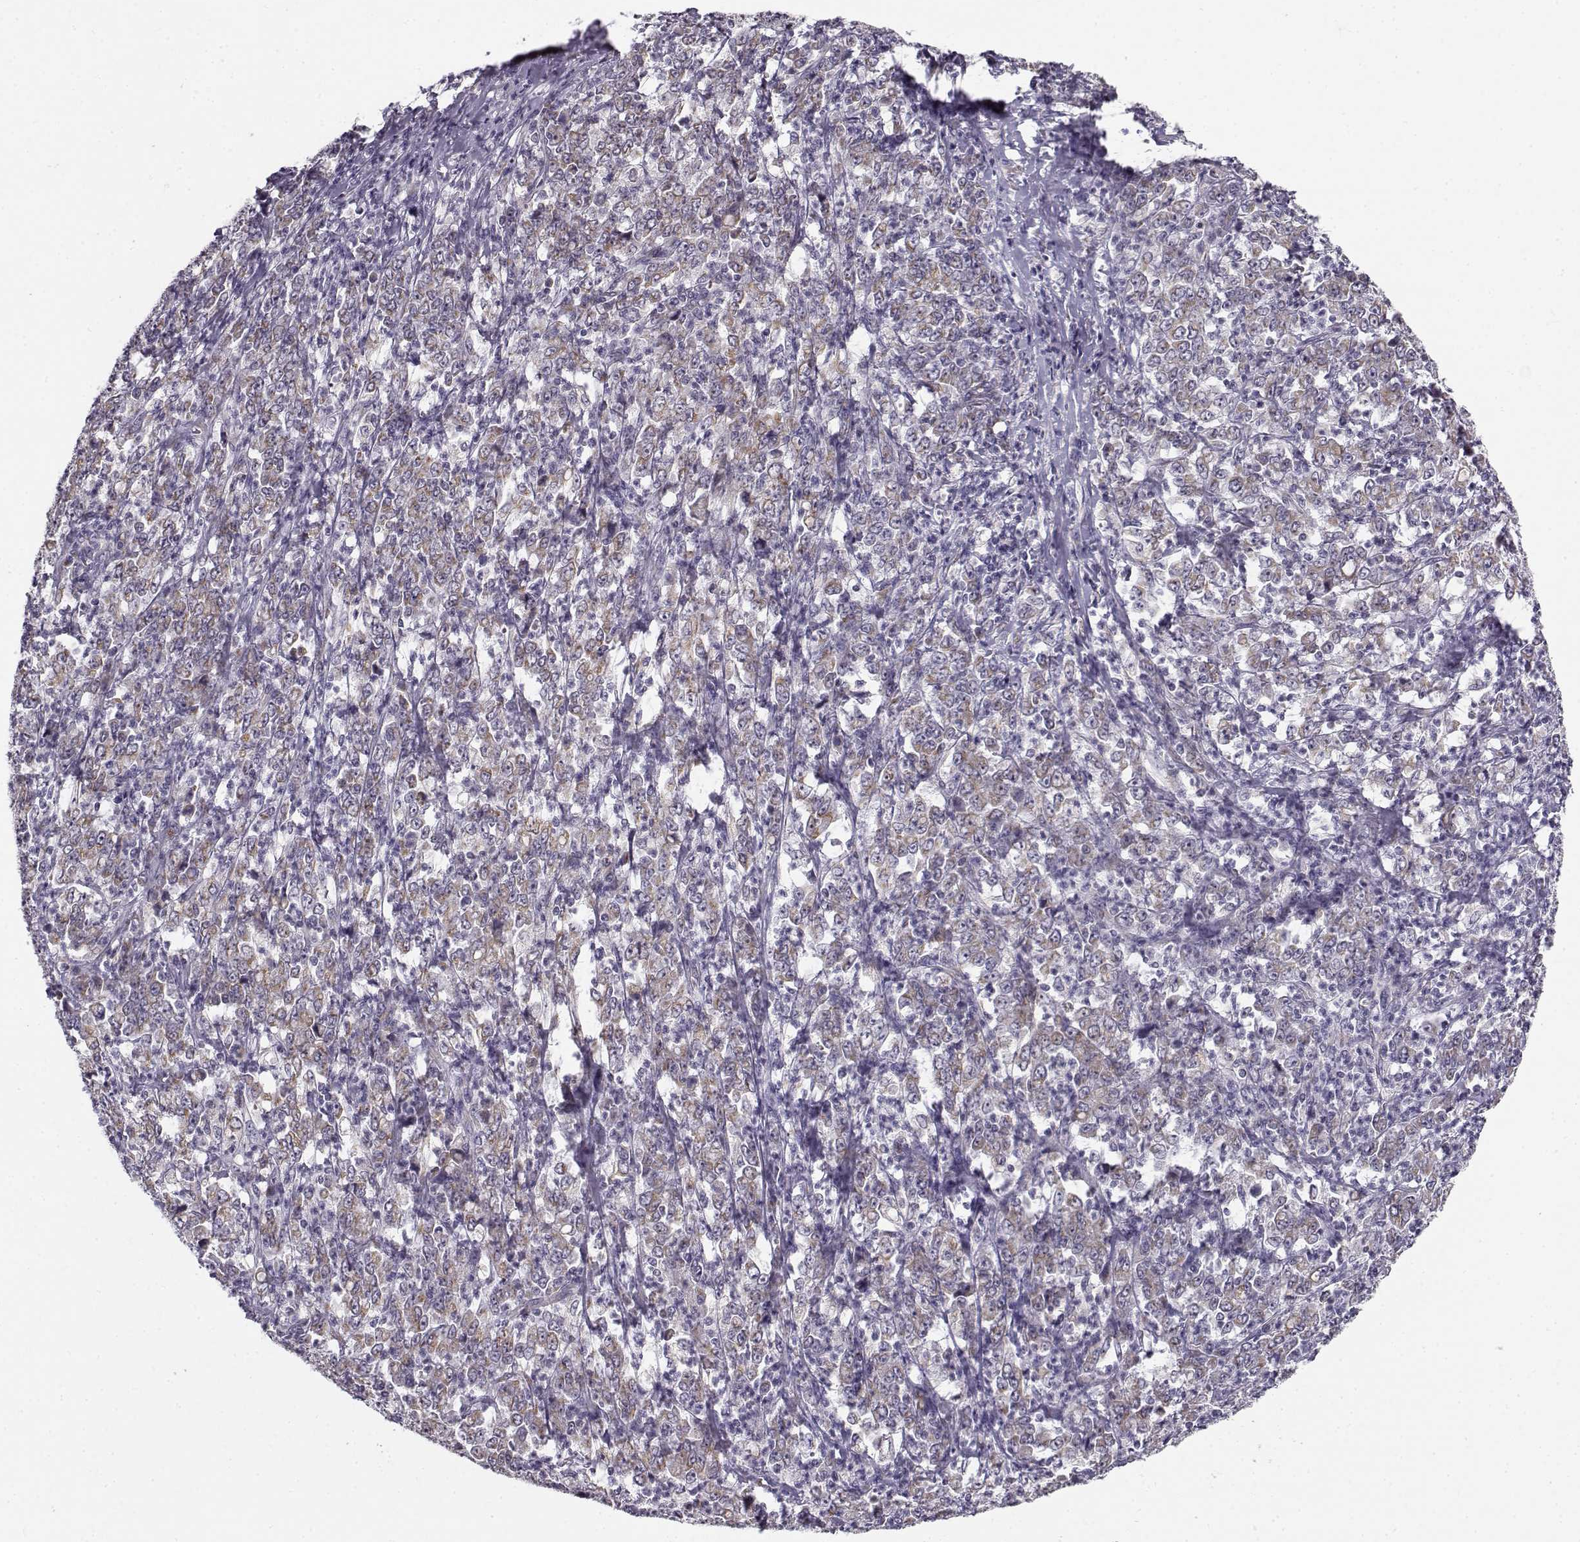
{"staining": {"intensity": "weak", "quantity": ">75%", "location": "cytoplasmic/membranous"}, "tissue": "stomach cancer", "cell_type": "Tumor cells", "image_type": "cancer", "snomed": [{"axis": "morphology", "description": "Adenocarcinoma, NOS"}, {"axis": "topography", "description": "Stomach, lower"}], "caption": "Weak cytoplasmic/membranous positivity is seen in approximately >75% of tumor cells in stomach adenocarcinoma.", "gene": "SLC4A5", "patient": {"sex": "female", "age": 71}}